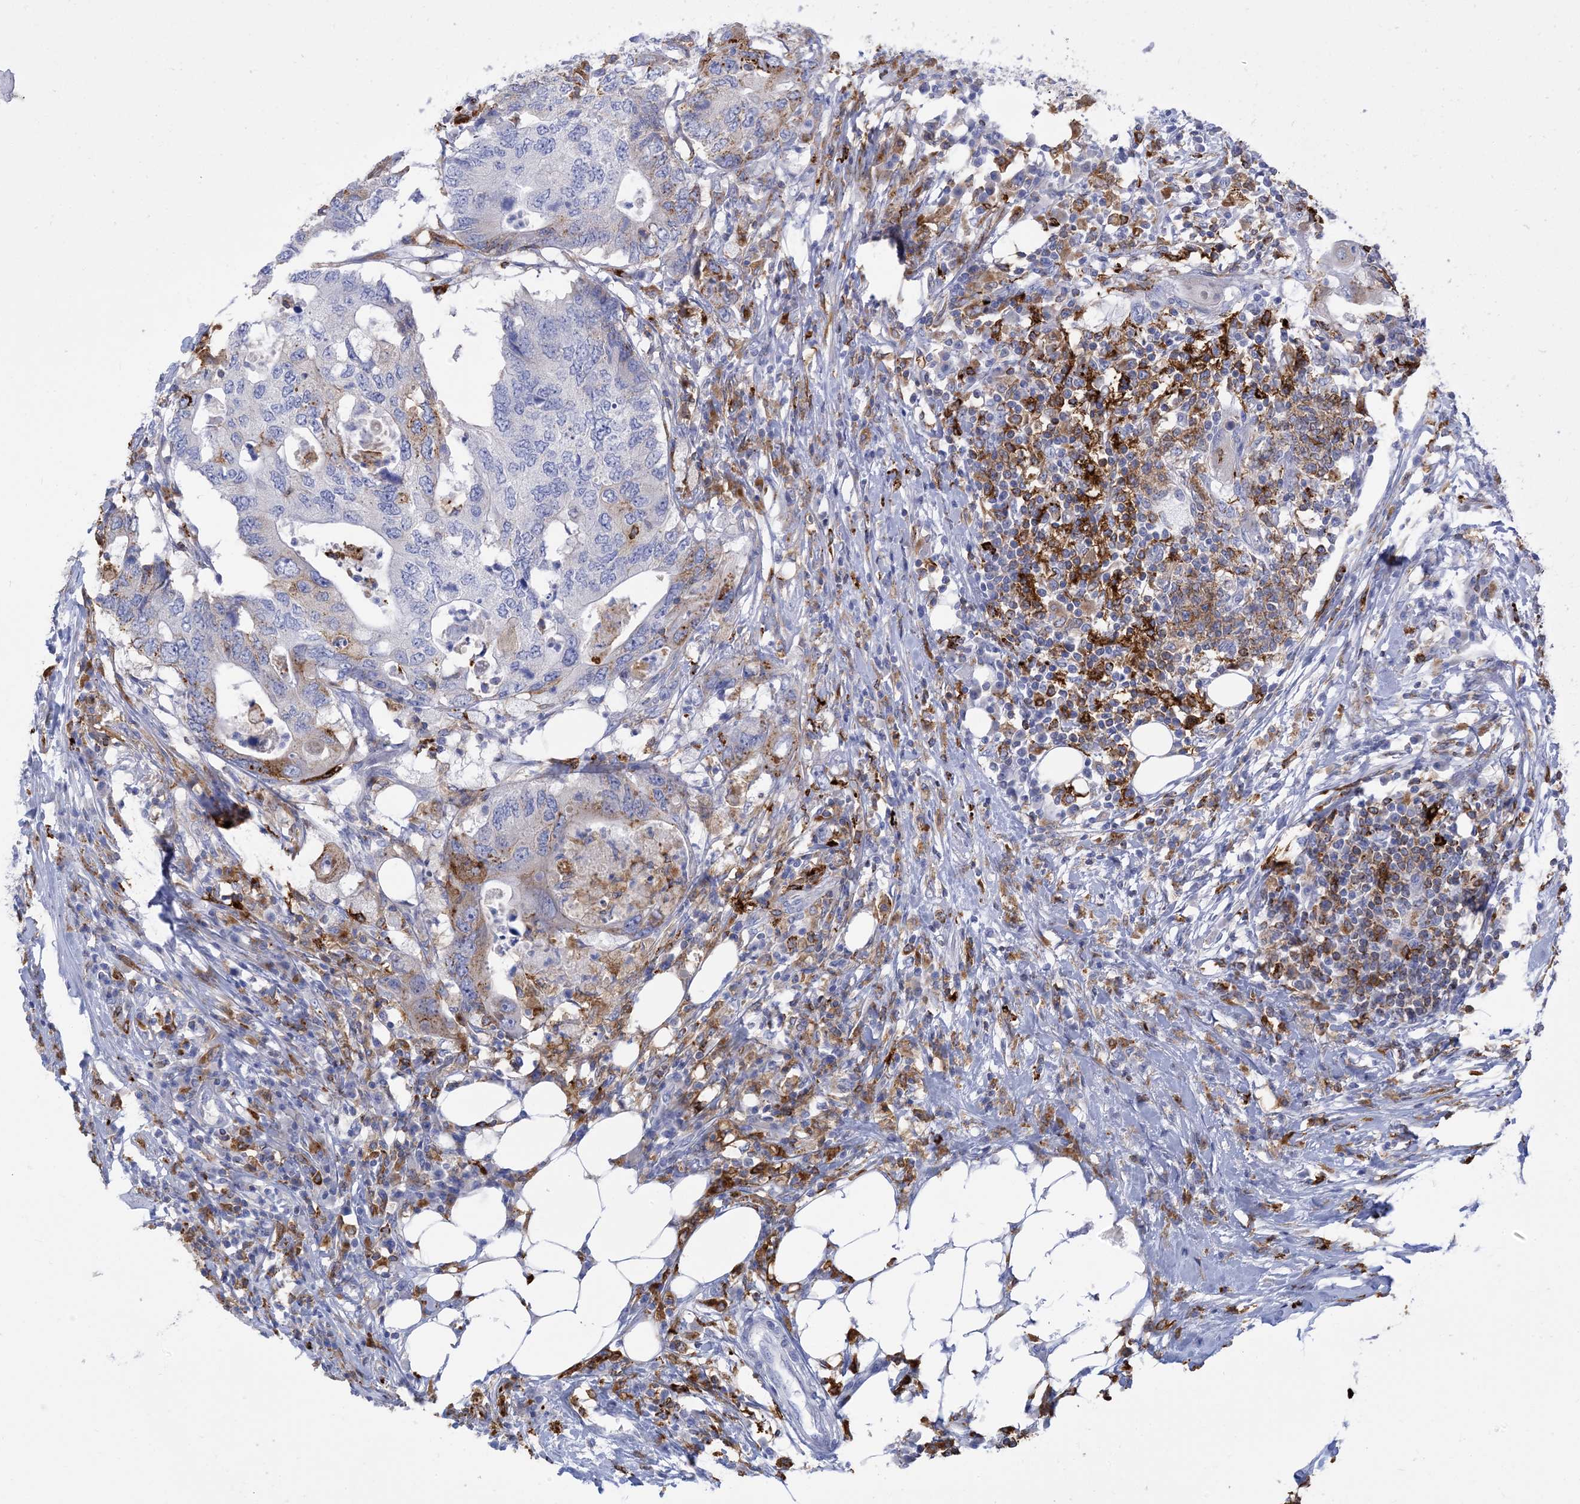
{"staining": {"intensity": "moderate", "quantity": "<25%", "location": "cytoplasmic/membranous"}, "tissue": "colorectal cancer", "cell_type": "Tumor cells", "image_type": "cancer", "snomed": [{"axis": "morphology", "description": "Adenocarcinoma, NOS"}, {"axis": "topography", "description": "Colon"}], "caption": "IHC (DAB (3,3'-diaminobenzidine)) staining of adenocarcinoma (colorectal) displays moderate cytoplasmic/membranous protein expression in approximately <25% of tumor cells. (IHC, brightfield microscopy, high magnification).", "gene": "DPH3", "patient": {"sex": "male", "age": 71}}